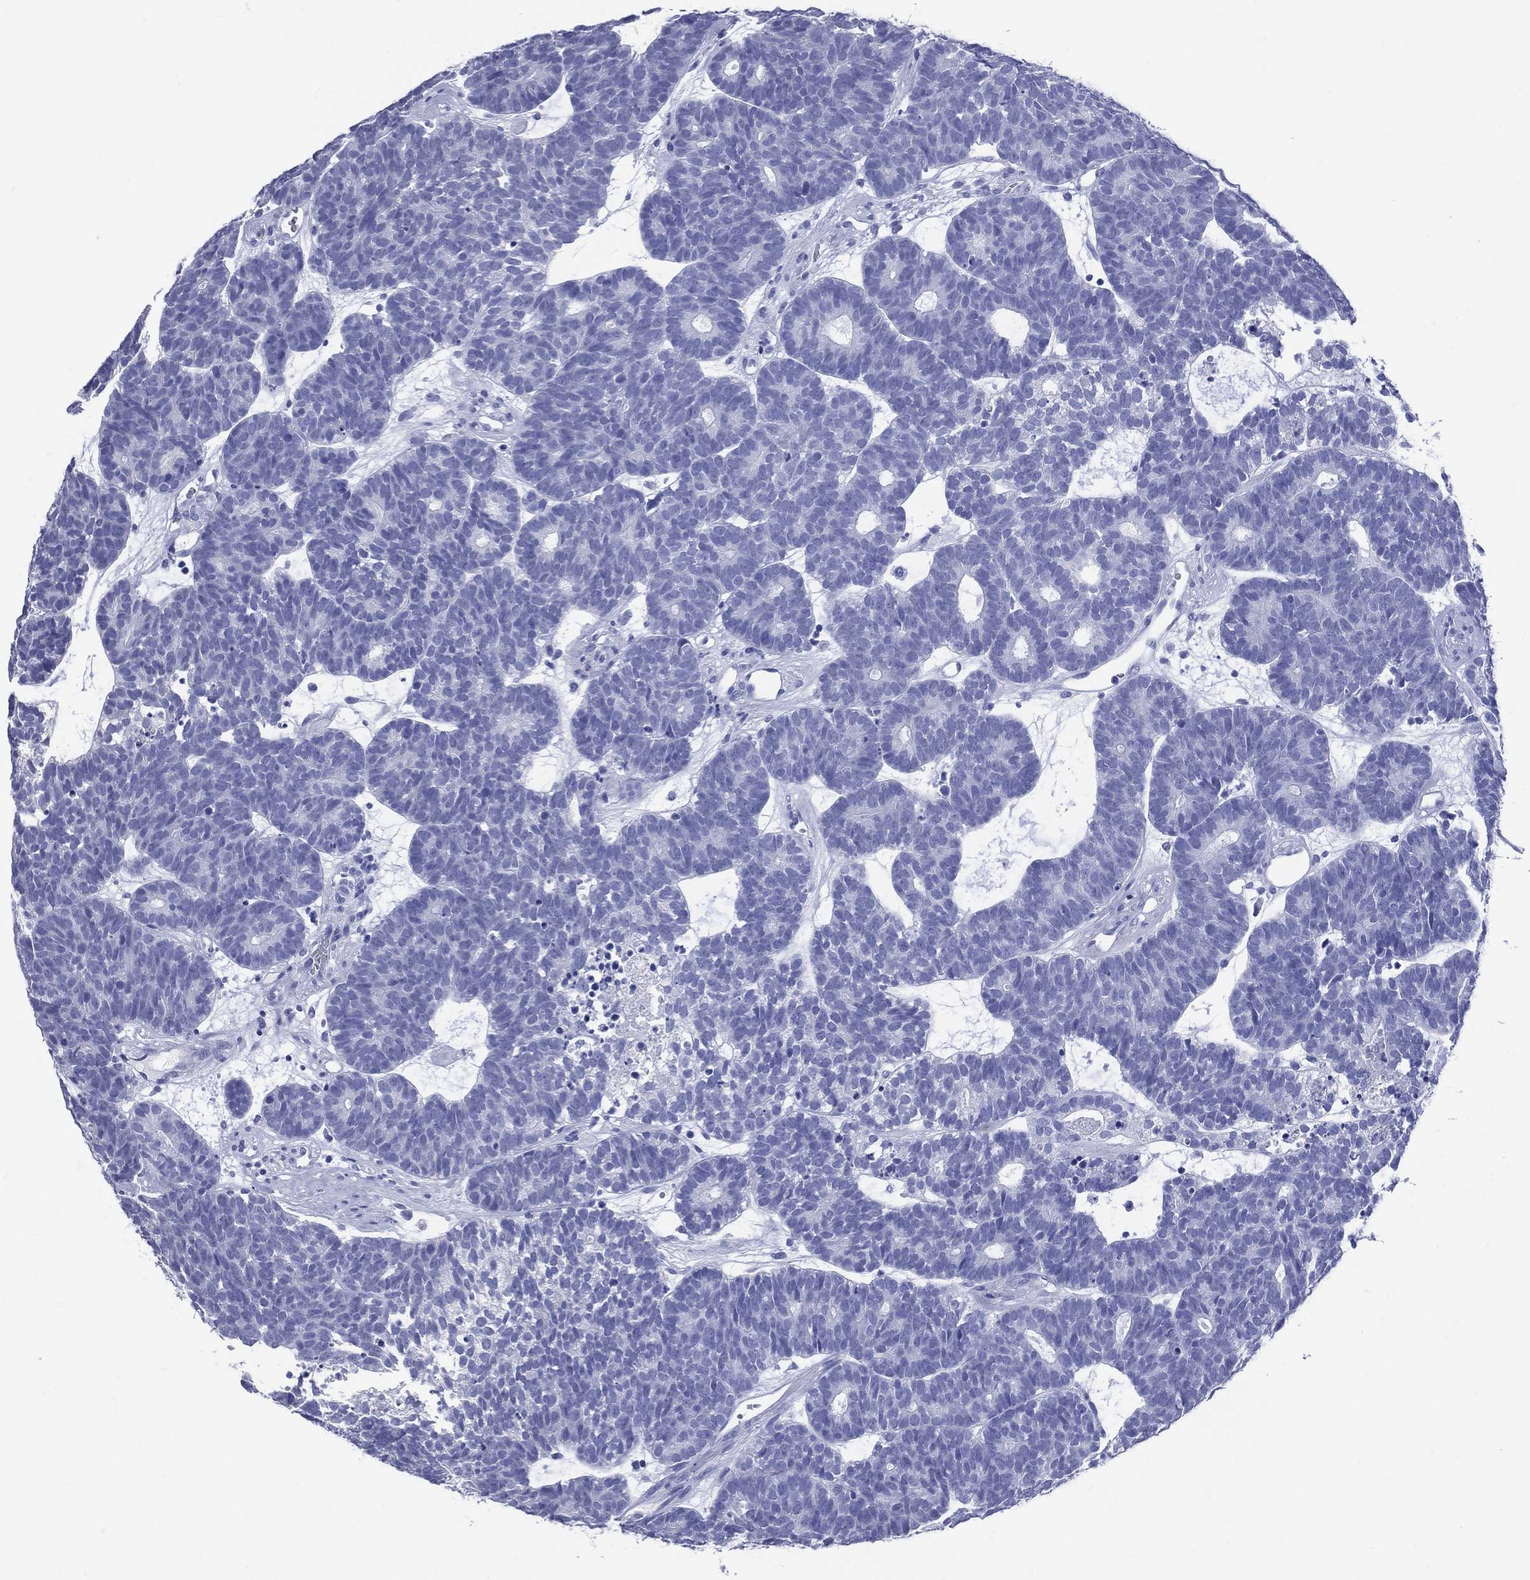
{"staining": {"intensity": "negative", "quantity": "none", "location": "none"}, "tissue": "head and neck cancer", "cell_type": "Tumor cells", "image_type": "cancer", "snomed": [{"axis": "morphology", "description": "Adenocarcinoma, NOS"}, {"axis": "topography", "description": "Head-Neck"}], "caption": "Immunohistochemistry photomicrograph of head and neck cancer (adenocarcinoma) stained for a protein (brown), which exhibits no staining in tumor cells.", "gene": "SYP", "patient": {"sex": "female", "age": 81}}